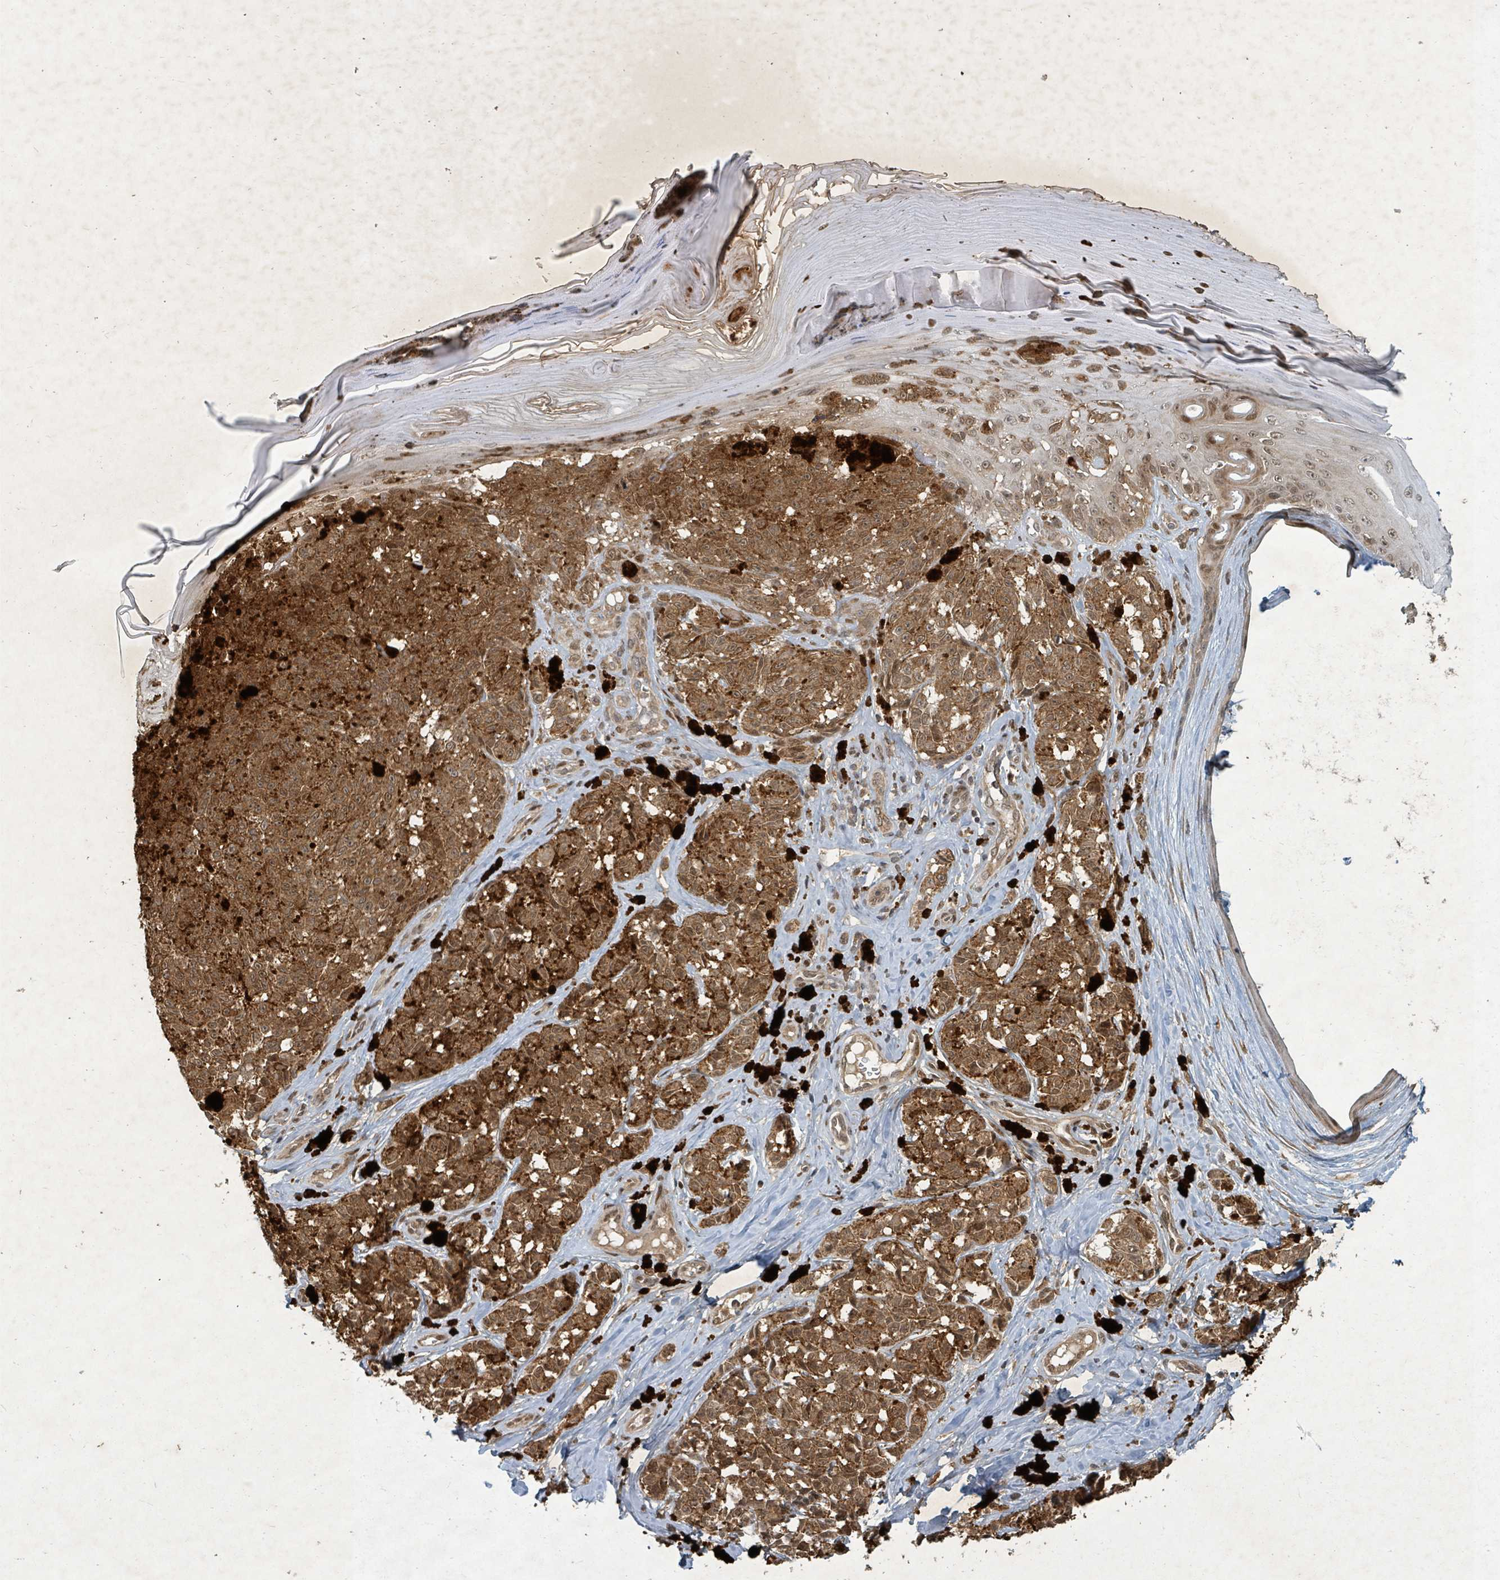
{"staining": {"intensity": "moderate", "quantity": ">75%", "location": "cytoplasmic/membranous,nuclear"}, "tissue": "melanoma", "cell_type": "Tumor cells", "image_type": "cancer", "snomed": [{"axis": "morphology", "description": "Malignant melanoma, NOS"}, {"axis": "topography", "description": "Skin"}], "caption": "IHC of melanoma demonstrates medium levels of moderate cytoplasmic/membranous and nuclear positivity in about >75% of tumor cells. (IHC, brightfield microscopy, high magnification).", "gene": "KDM4E", "patient": {"sex": "female", "age": 65}}